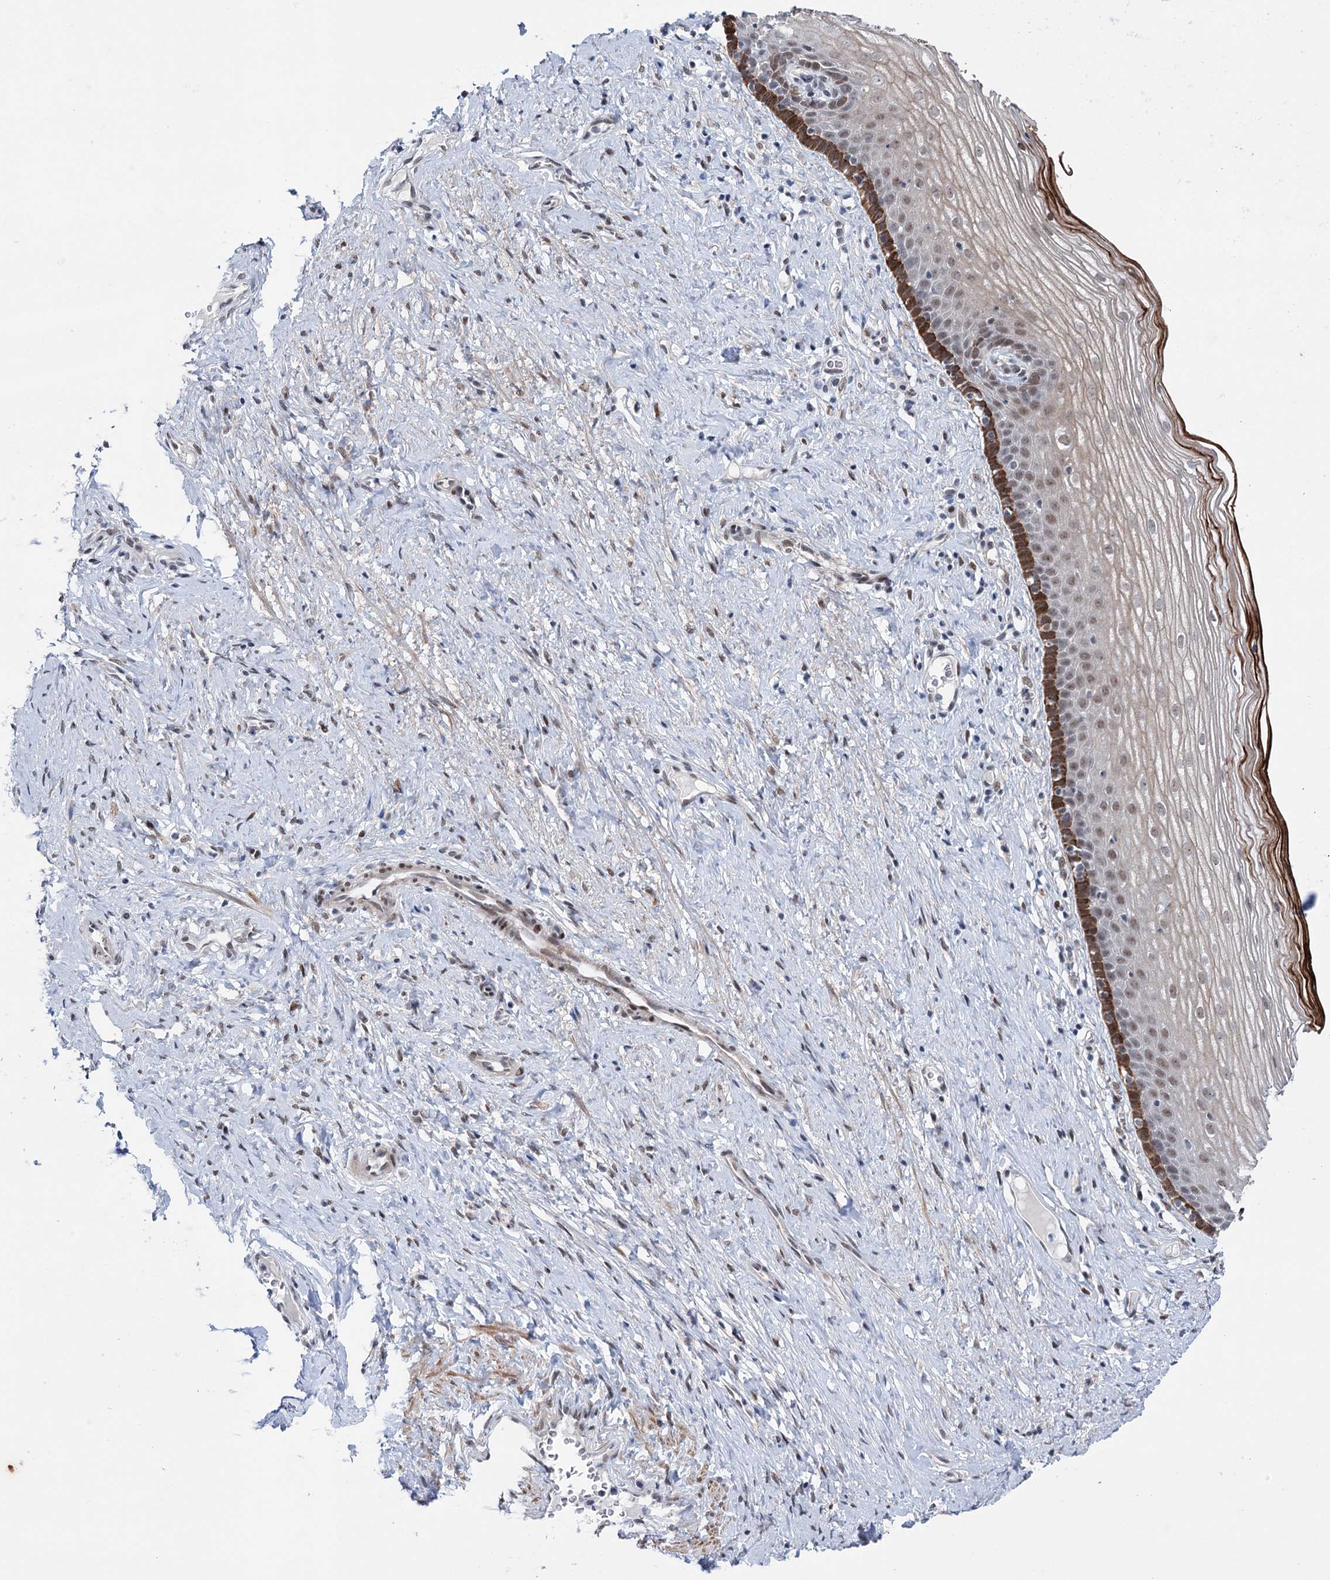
{"staining": {"intensity": "weak", "quantity": "<25%", "location": "nuclear"}, "tissue": "cervix", "cell_type": "Glandular cells", "image_type": "normal", "snomed": [{"axis": "morphology", "description": "Normal tissue, NOS"}, {"axis": "topography", "description": "Cervix"}], "caption": "Protein analysis of normal cervix exhibits no significant expression in glandular cells. (DAB immunohistochemistry, high magnification).", "gene": "FAM53A", "patient": {"sex": "female", "age": 42}}